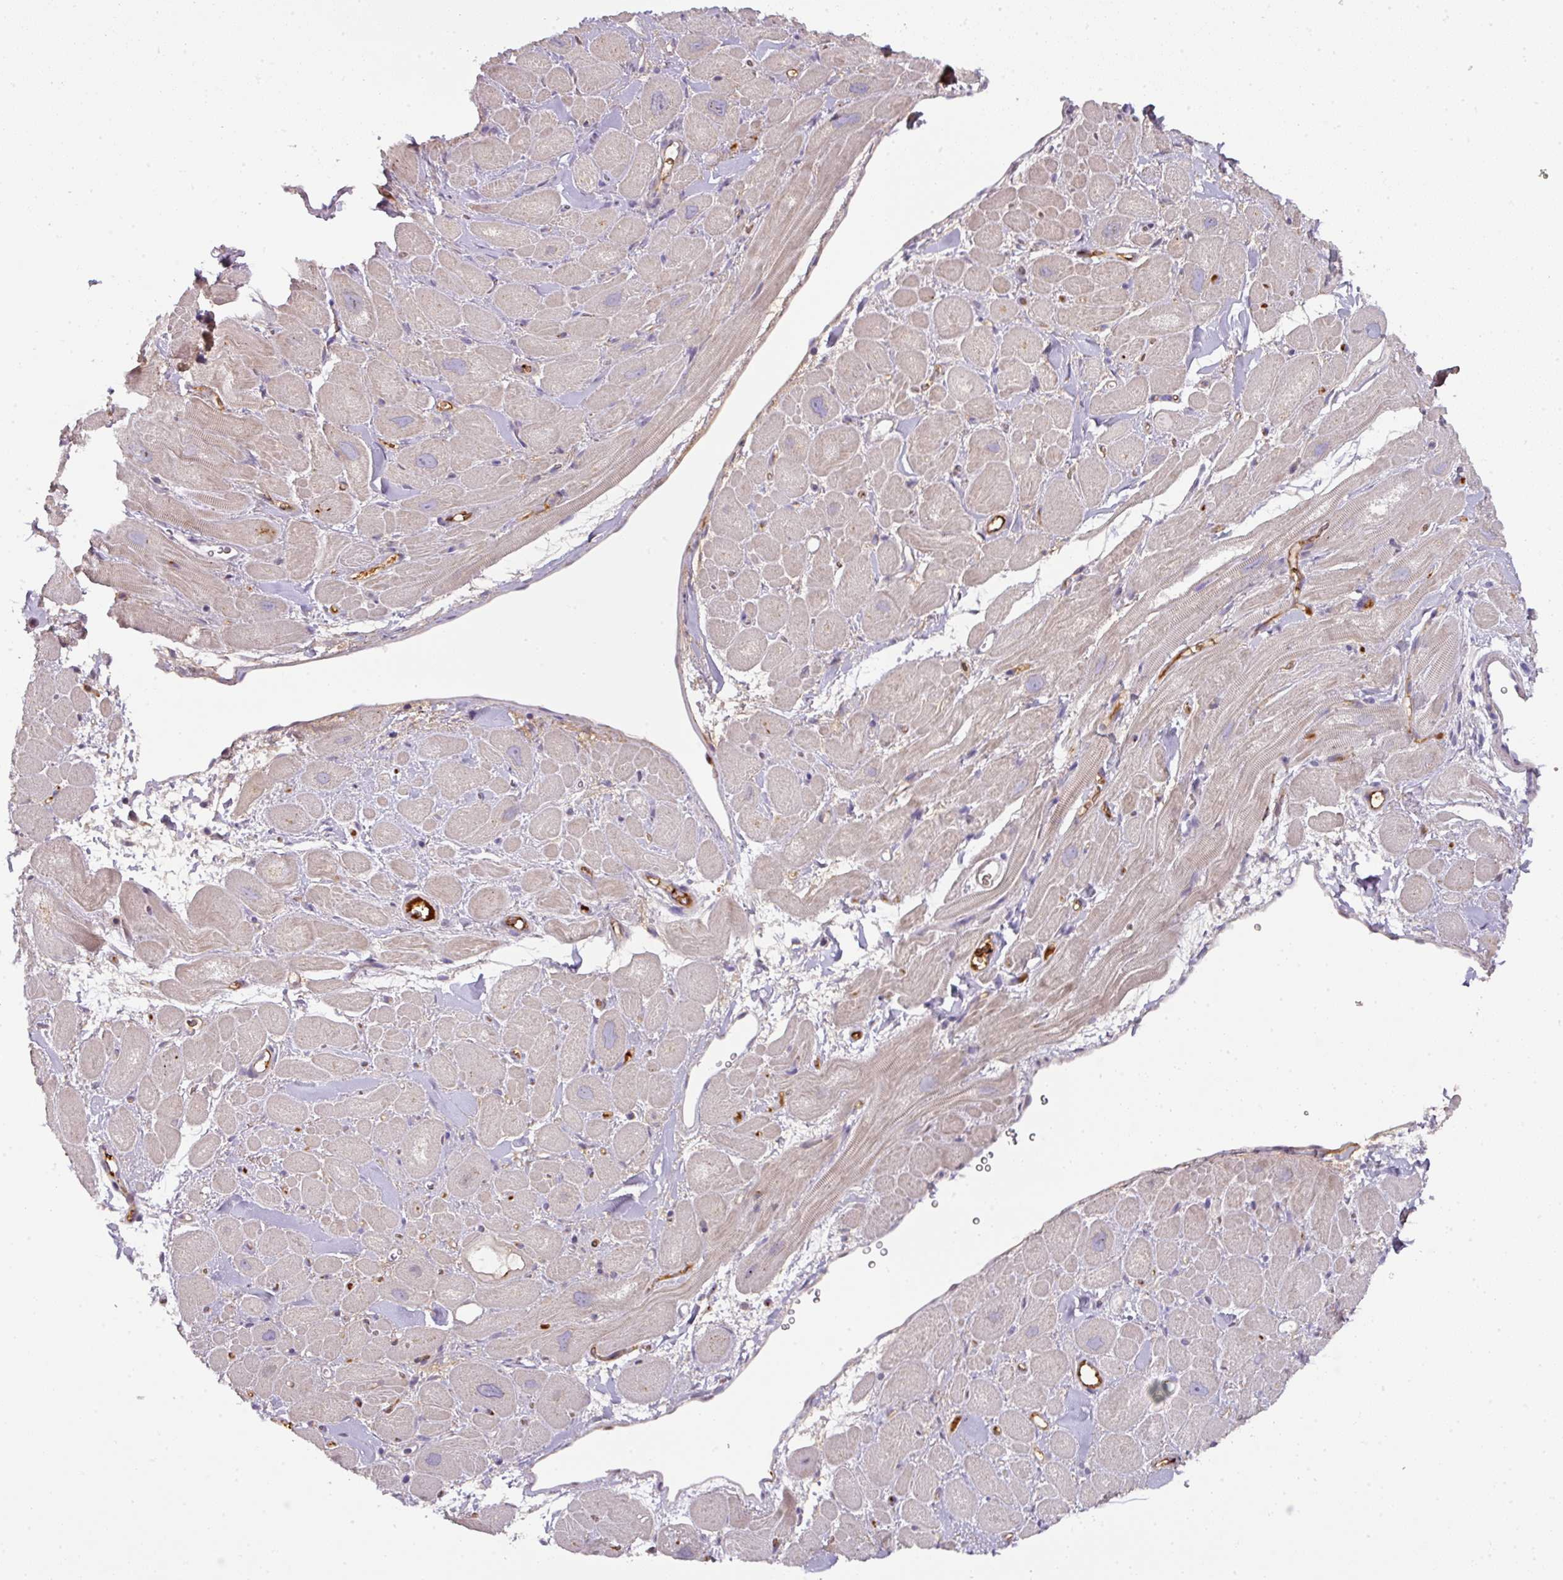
{"staining": {"intensity": "weak", "quantity": "25%-75%", "location": "cytoplasmic/membranous"}, "tissue": "heart muscle", "cell_type": "Cardiomyocytes", "image_type": "normal", "snomed": [{"axis": "morphology", "description": "Normal tissue, NOS"}, {"axis": "topography", "description": "Heart"}], "caption": "An image of heart muscle stained for a protein demonstrates weak cytoplasmic/membranous brown staining in cardiomyocytes. (DAB = brown stain, brightfield microscopy at high magnification).", "gene": "CCZ1B", "patient": {"sex": "male", "age": 49}}